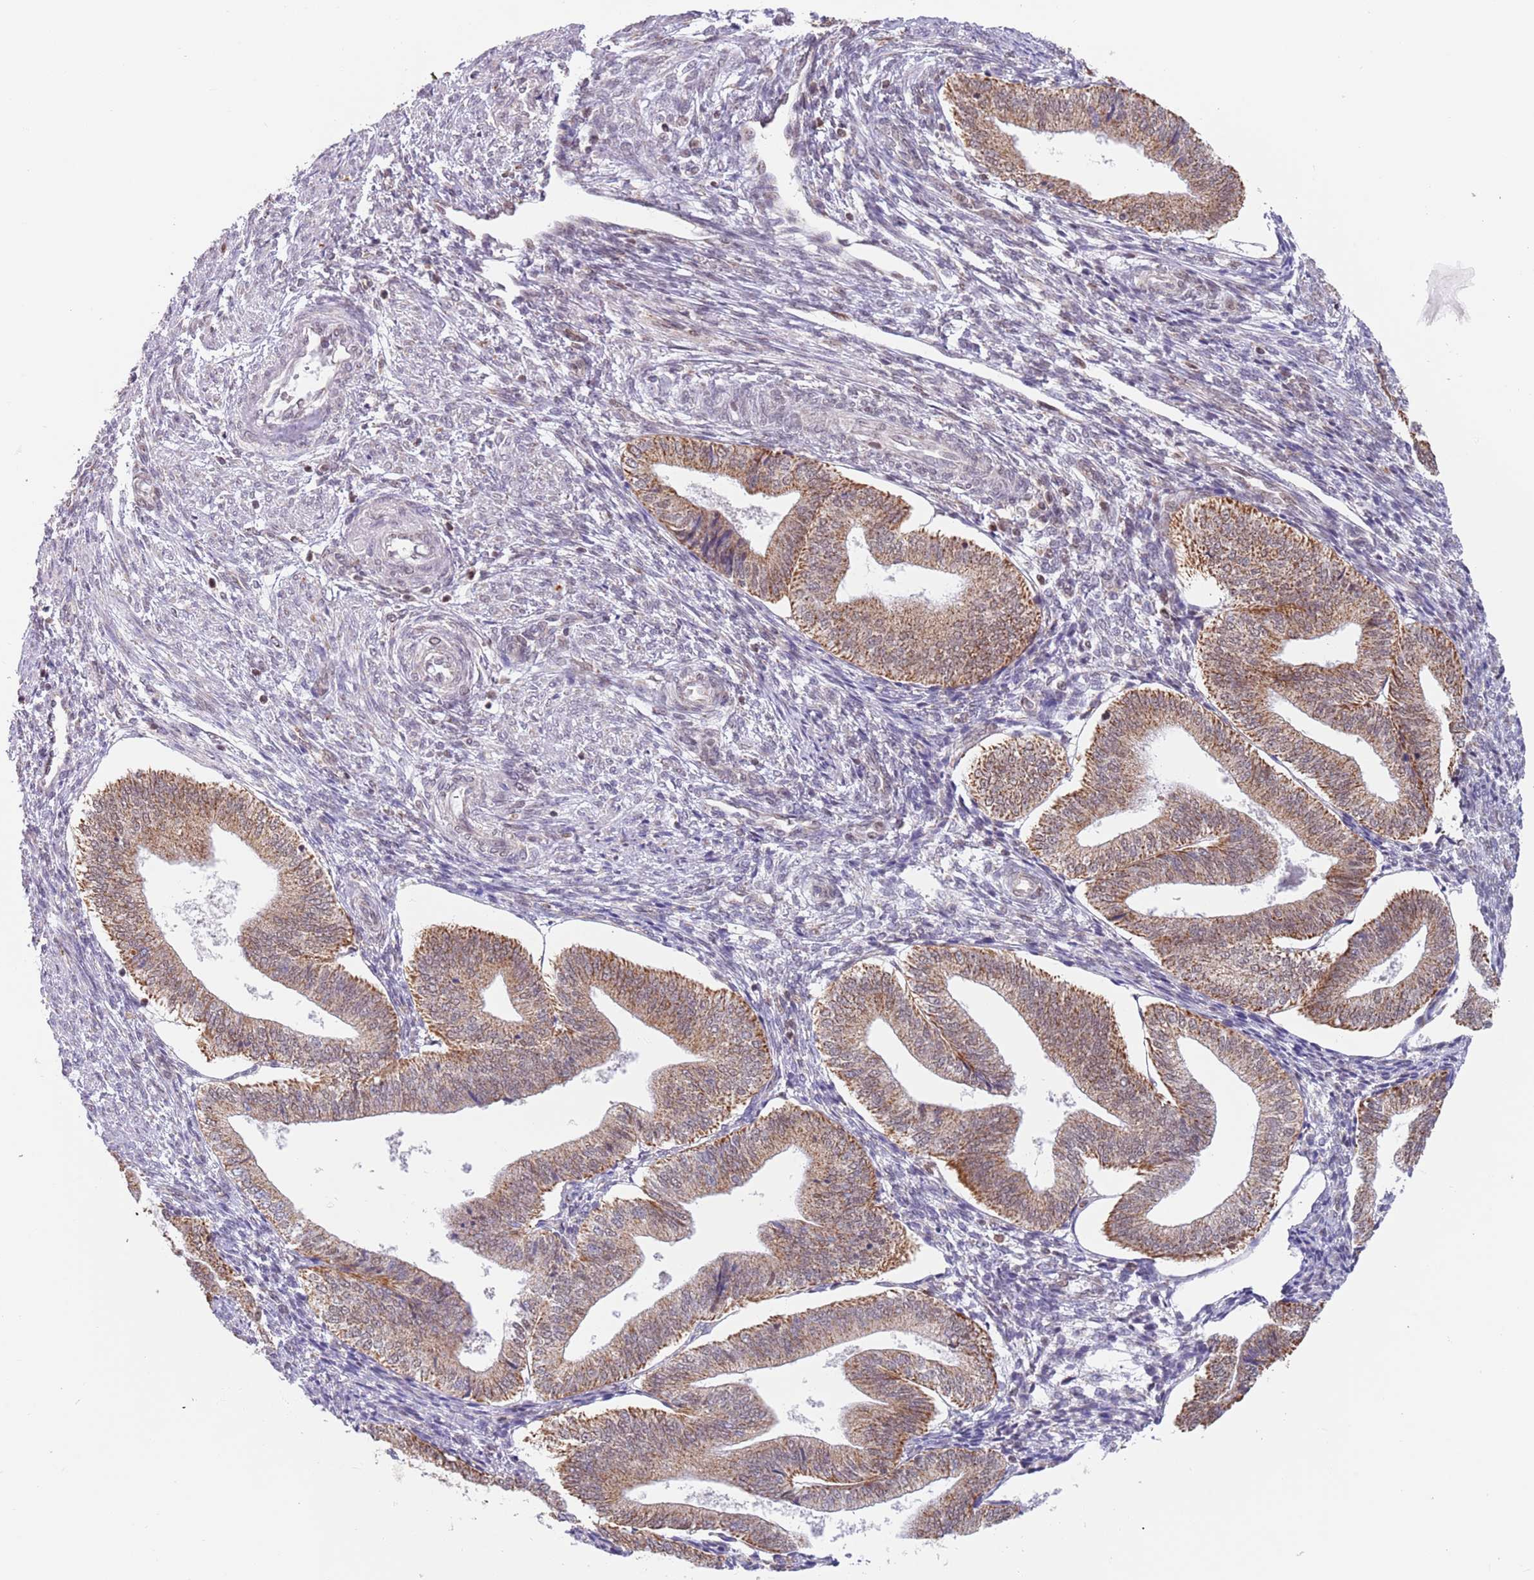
{"staining": {"intensity": "negative", "quantity": "none", "location": "none"}, "tissue": "endometrium", "cell_type": "Cells in endometrial stroma", "image_type": "normal", "snomed": [{"axis": "morphology", "description": "Normal tissue, NOS"}, {"axis": "topography", "description": "Endometrium"}], "caption": "The image displays no staining of cells in endometrial stroma in unremarkable endometrium. (IHC, brightfield microscopy, high magnification).", "gene": "TIMM13", "patient": {"sex": "female", "age": 34}}